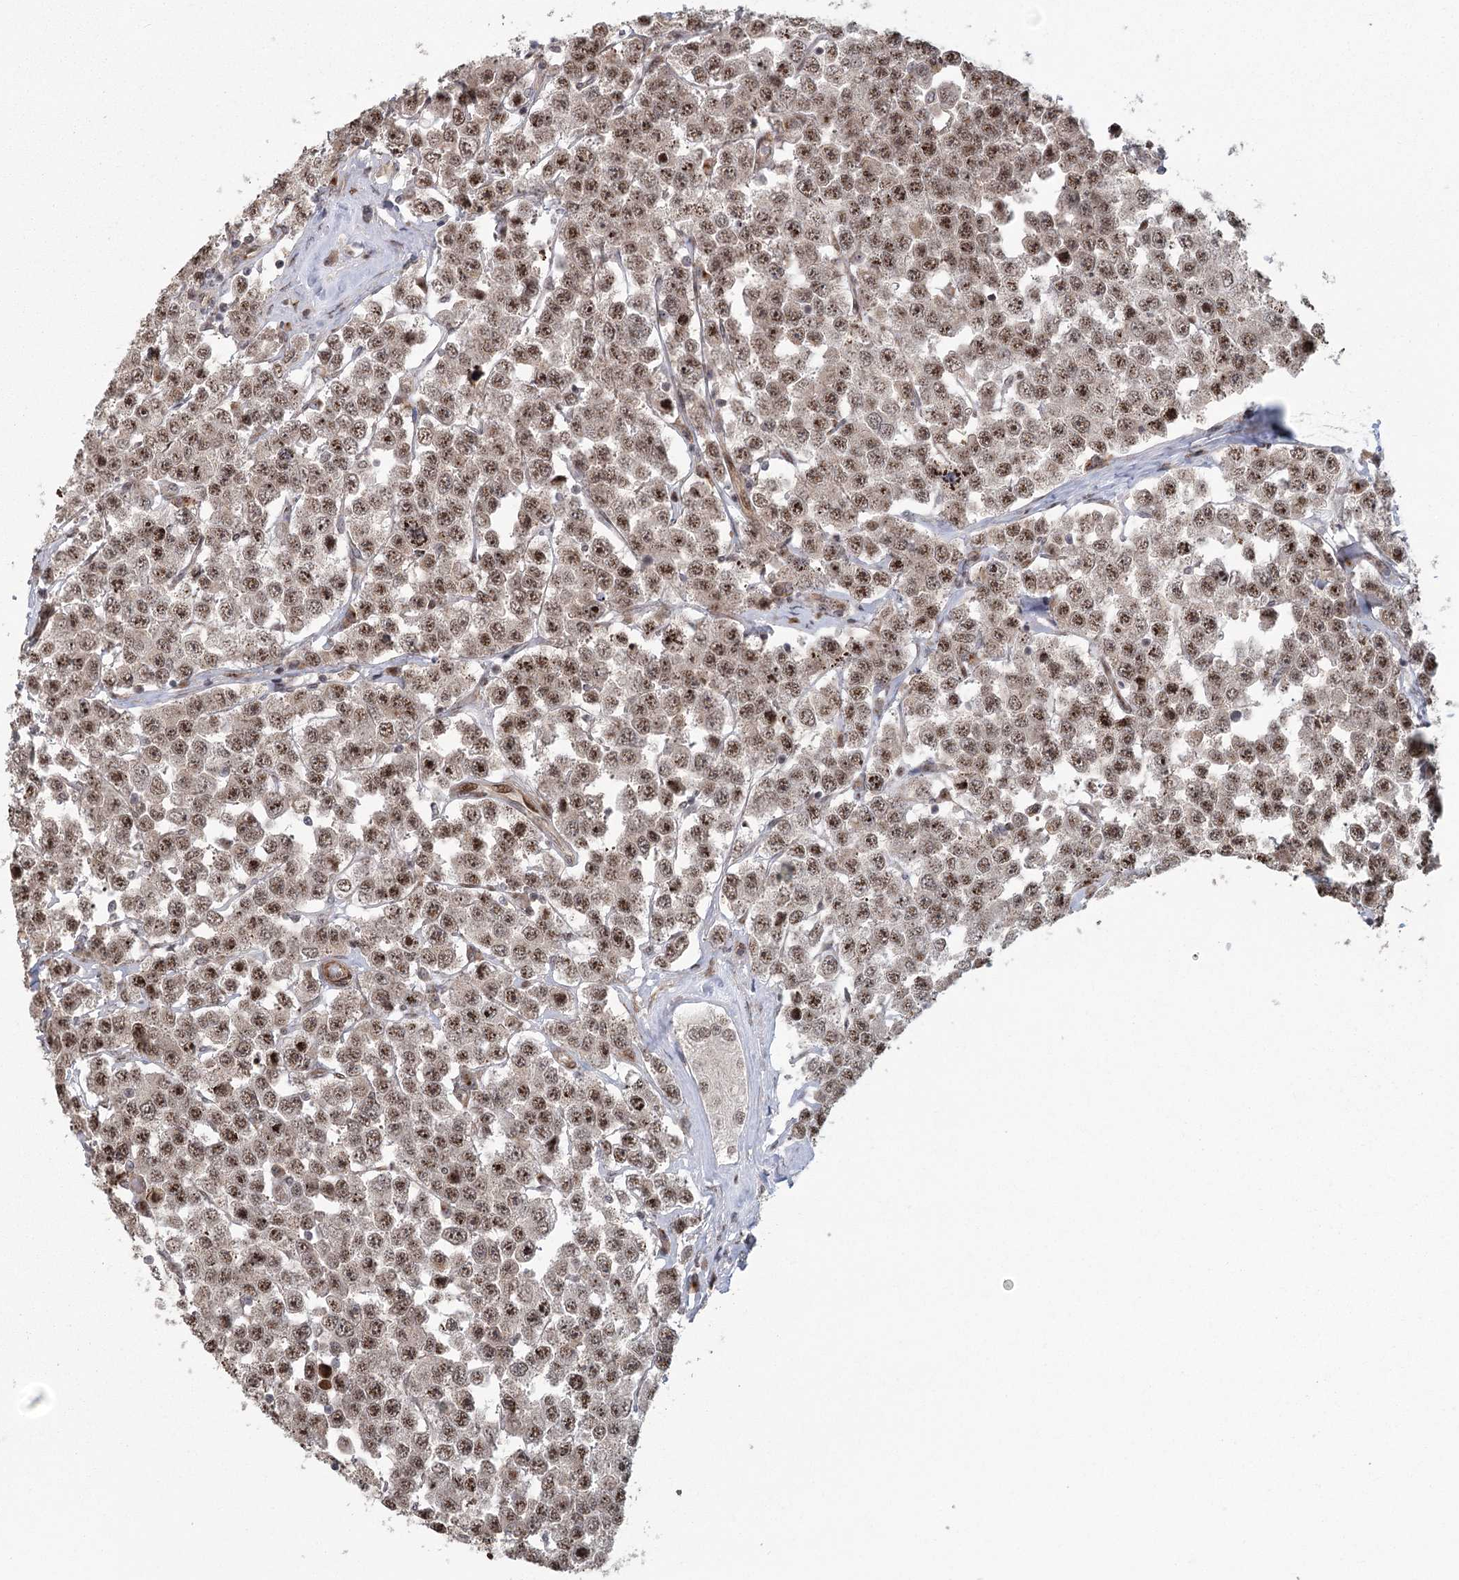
{"staining": {"intensity": "moderate", "quantity": ">75%", "location": "nuclear"}, "tissue": "testis cancer", "cell_type": "Tumor cells", "image_type": "cancer", "snomed": [{"axis": "morphology", "description": "Seminoma, NOS"}, {"axis": "topography", "description": "Testis"}], "caption": "Protein staining demonstrates moderate nuclear expression in approximately >75% of tumor cells in testis cancer. The protein is shown in brown color, while the nuclei are stained blue.", "gene": "PARM1", "patient": {"sex": "male", "age": 28}}